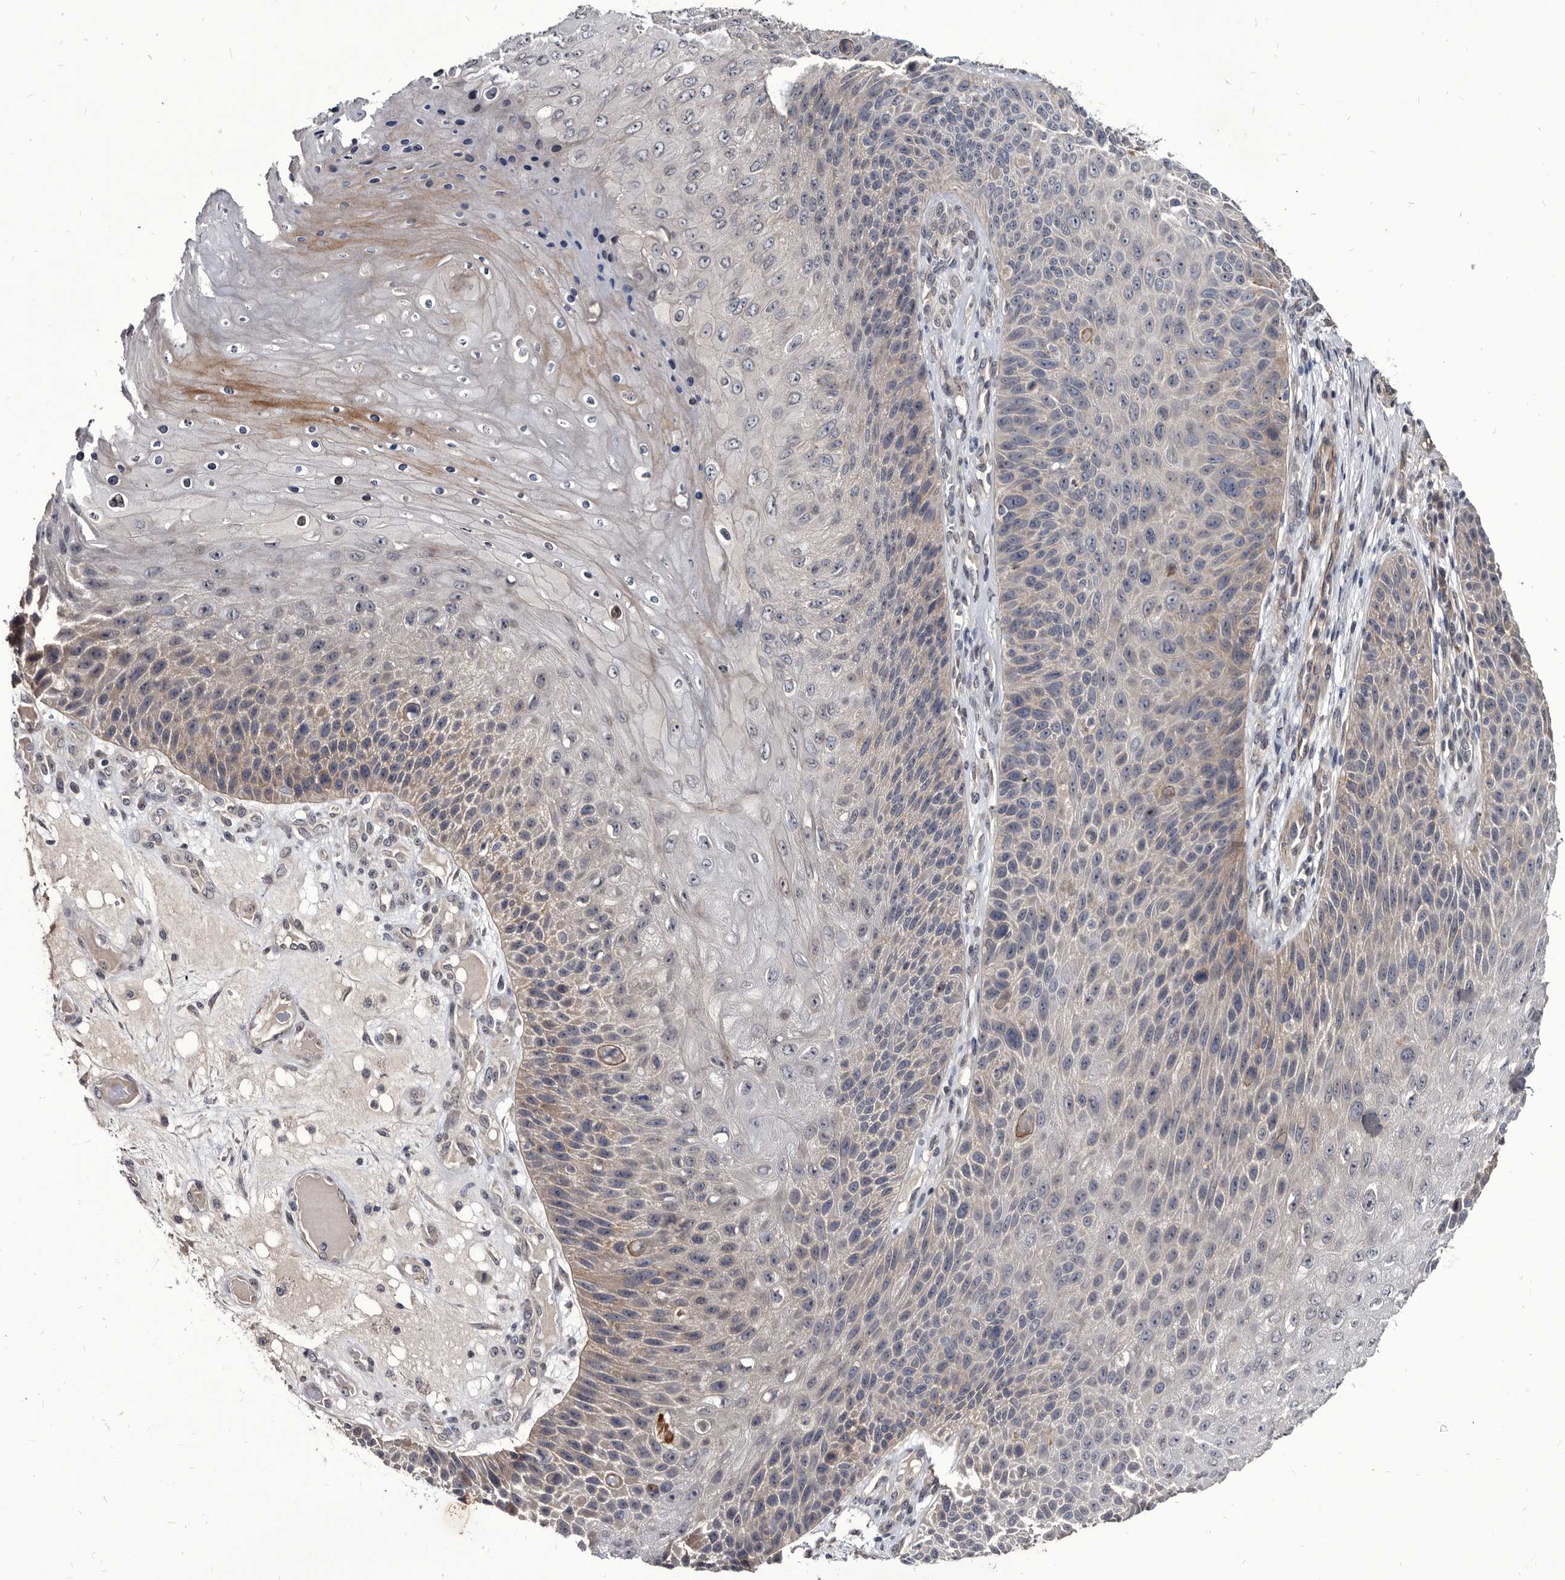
{"staining": {"intensity": "negative", "quantity": "none", "location": "none"}, "tissue": "skin cancer", "cell_type": "Tumor cells", "image_type": "cancer", "snomed": [{"axis": "morphology", "description": "Squamous cell carcinoma, NOS"}, {"axis": "topography", "description": "Skin"}], "caption": "DAB immunohistochemical staining of human skin squamous cell carcinoma exhibits no significant expression in tumor cells.", "gene": "PROM1", "patient": {"sex": "female", "age": 88}}